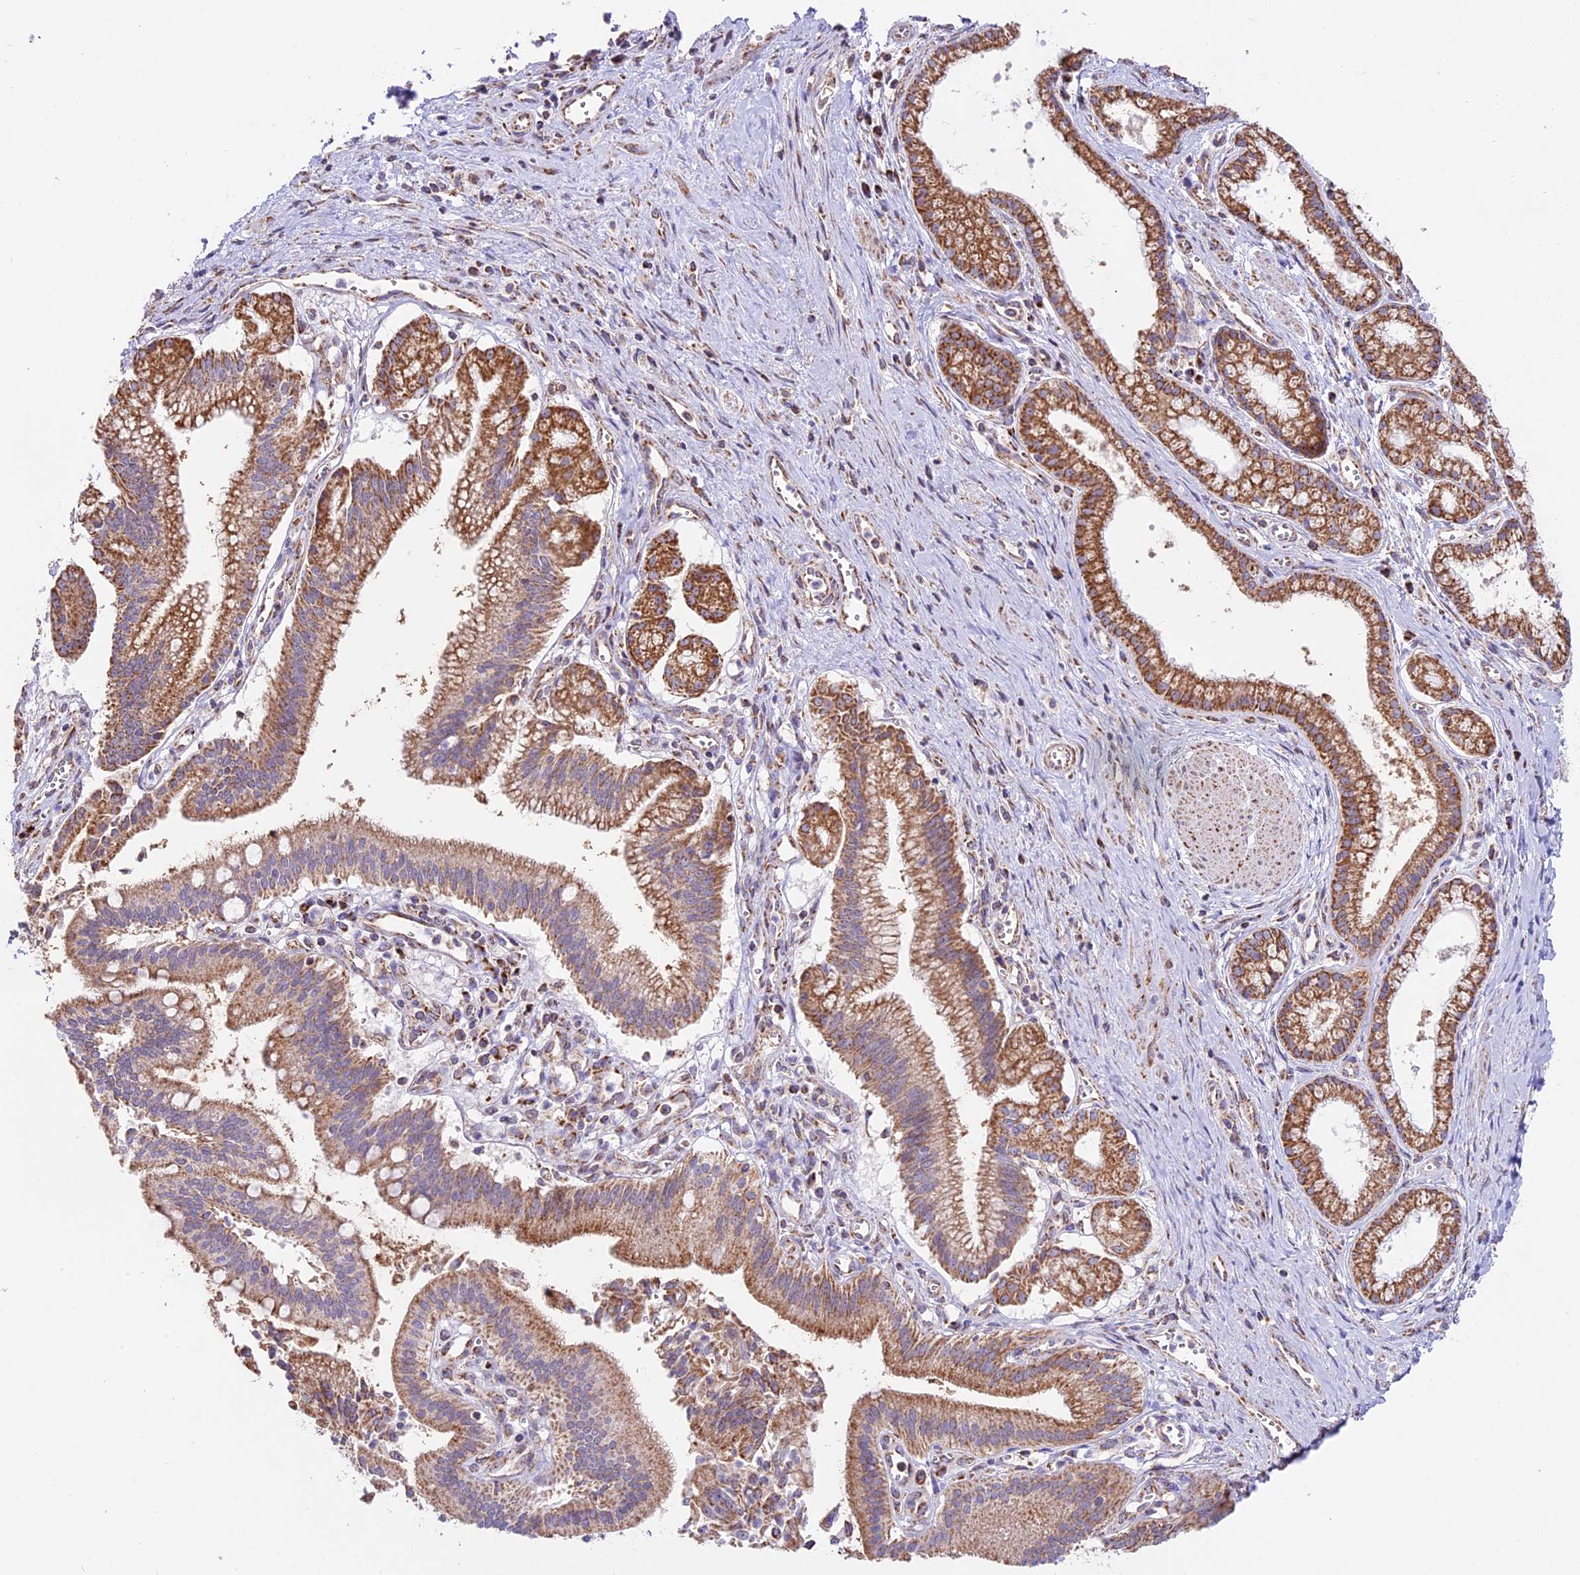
{"staining": {"intensity": "moderate", "quantity": ">75%", "location": "cytoplasmic/membranous"}, "tissue": "pancreatic cancer", "cell_type": "Tumor cells", "image_type": "cancer", "snomed": [{"axis": "morphology", "description": "Adenocarcinoma, NOS"}, {"axis": "topography", "description": "Pancreas"}], "caption": "Adenocarcinoma (pancreatic) stained for a protein displays moderate cytoplasmic/membranous positivity in tumor cells. The staining was performed using DAB (3,3'-diaminobenzidine), with brown indicating positive protein expression. Nuclei are stained blue with hematoxylin.", "gene": "NDUFA8", "patient": {"sex": "male", "age": 78}}